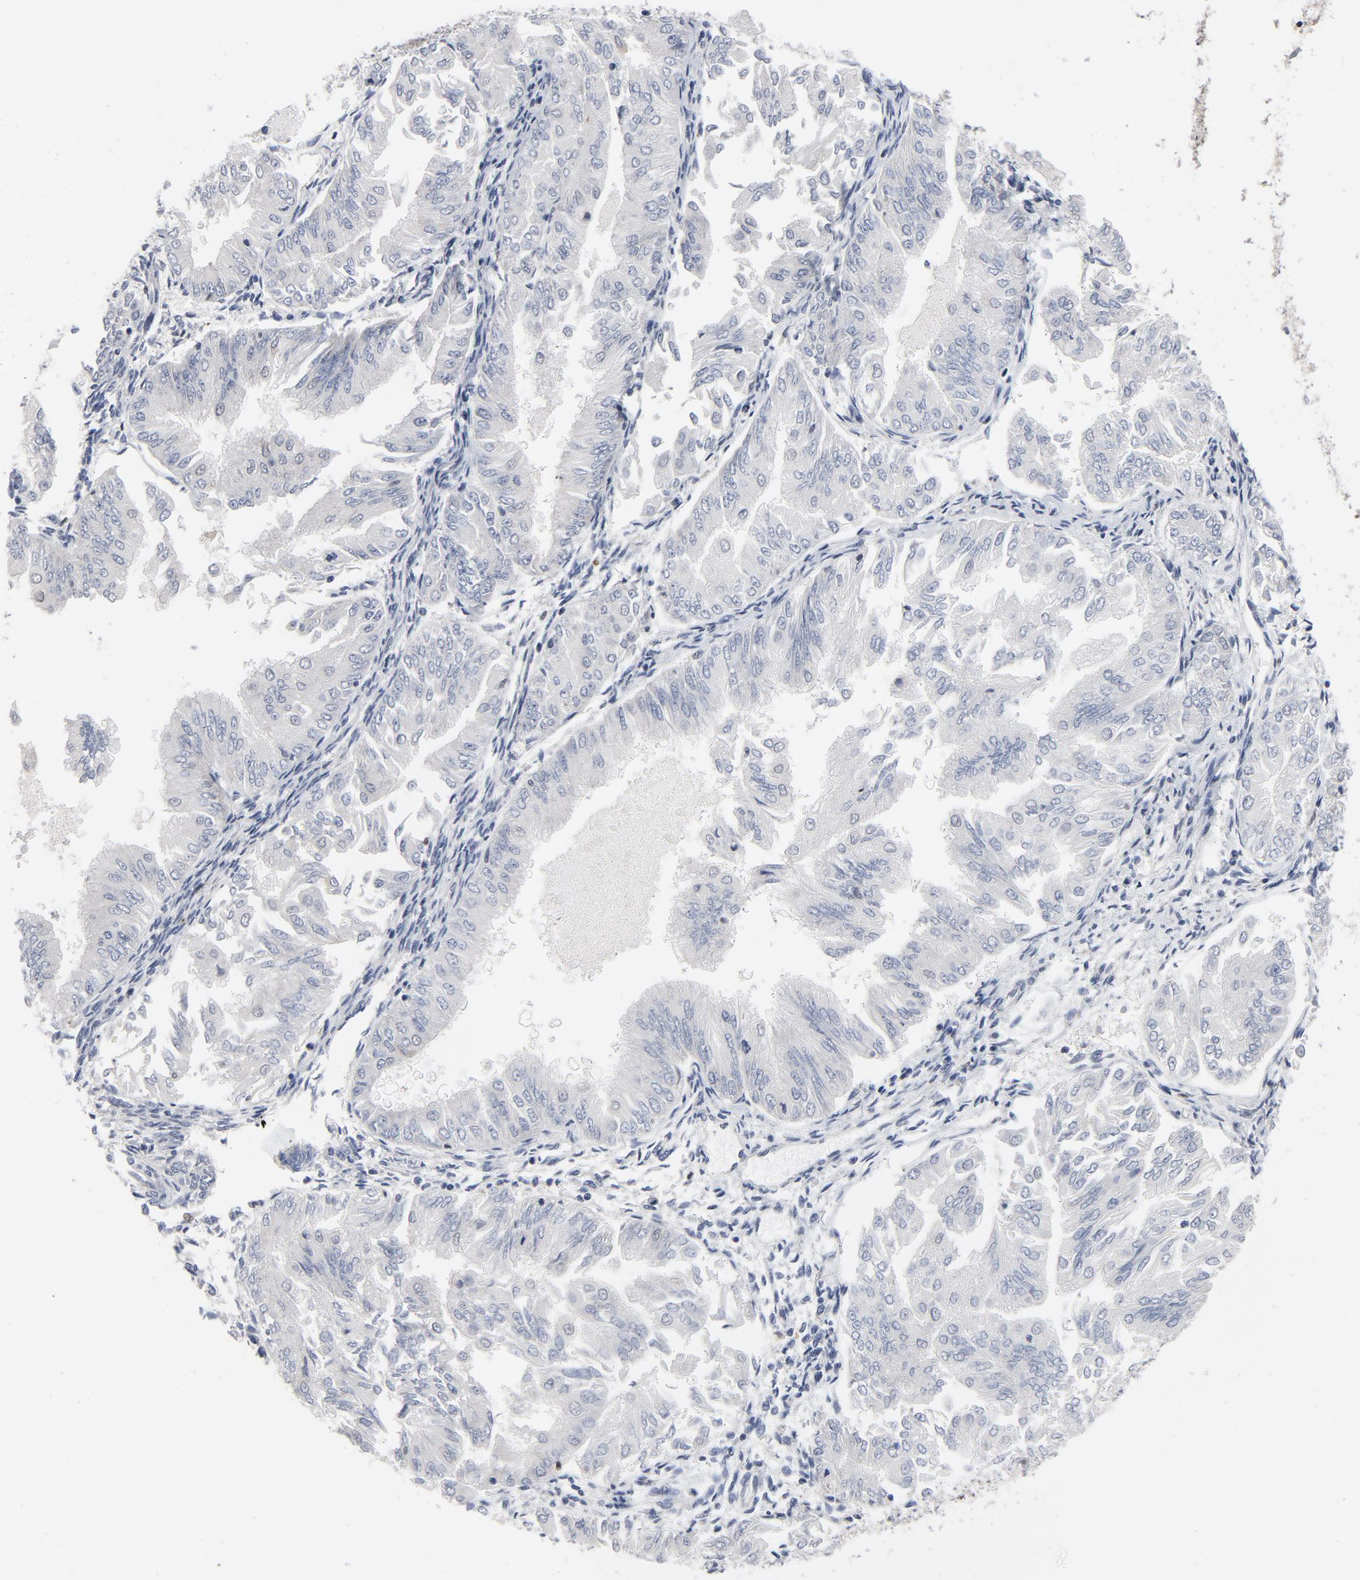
{"staining": {"intensity": "negative", "quantity": "none", "location": "none"}, "tissue": "endometrial cancer", "cell_type": "Tumor cells", "image_type": "cancer", "snomed": [{"axis": "morphology", "description": "Adenocarcinoma, NOS"}, {"axis": "topography", "description": "Endometrium"}], "caption": "Protein analysis of endometrial adenocarcinoma demonstrates no significant staining in tumor cells. The staining is performed using DAB (3,3'-diaminobenzidine) brown chromogen with nuclei counter-stained in using hematoxylin.", "gene": "NFKB1", "patient": {"sex": "female", "age": 53}}